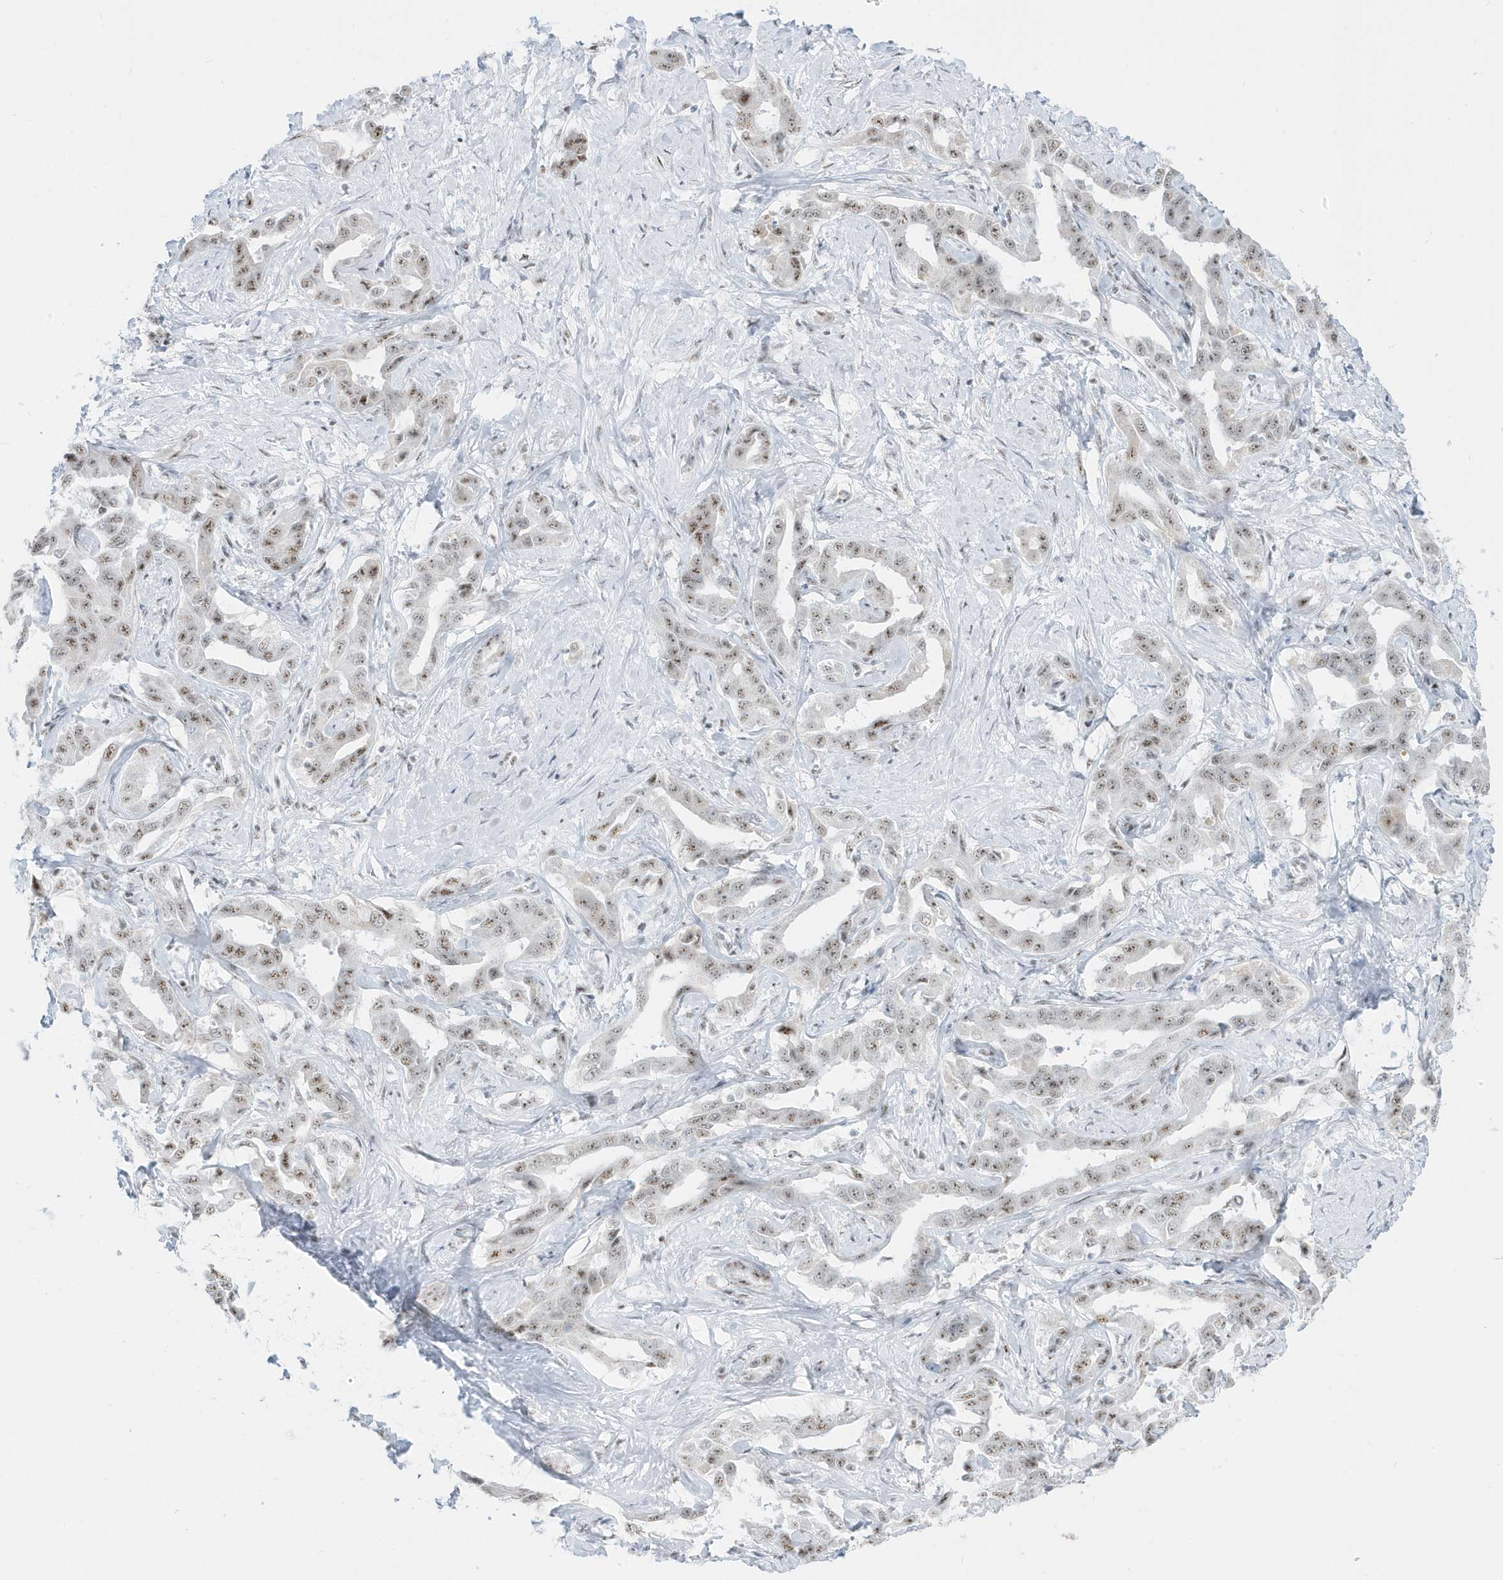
{"staining": {"intensity": "weak", "quantity": "25%-75%", "location": "nuclear"}, "tissue": "liver cancer", "cell_type": "Tumor cells", "image_type": "cancer", "snomed": [{"axis": "morphology", "description": "Cholangiocarcinoma"}, {"axis": "topography", "description": "Liver"}], "caption": "There is low levels of weak nuclear positivity in tumor cells of liver cancer, as demonstrated by immunohistochemical staining (brown color).", "gene": "PLEKHN1", "patient": {"sex": "male", "age": 59}}